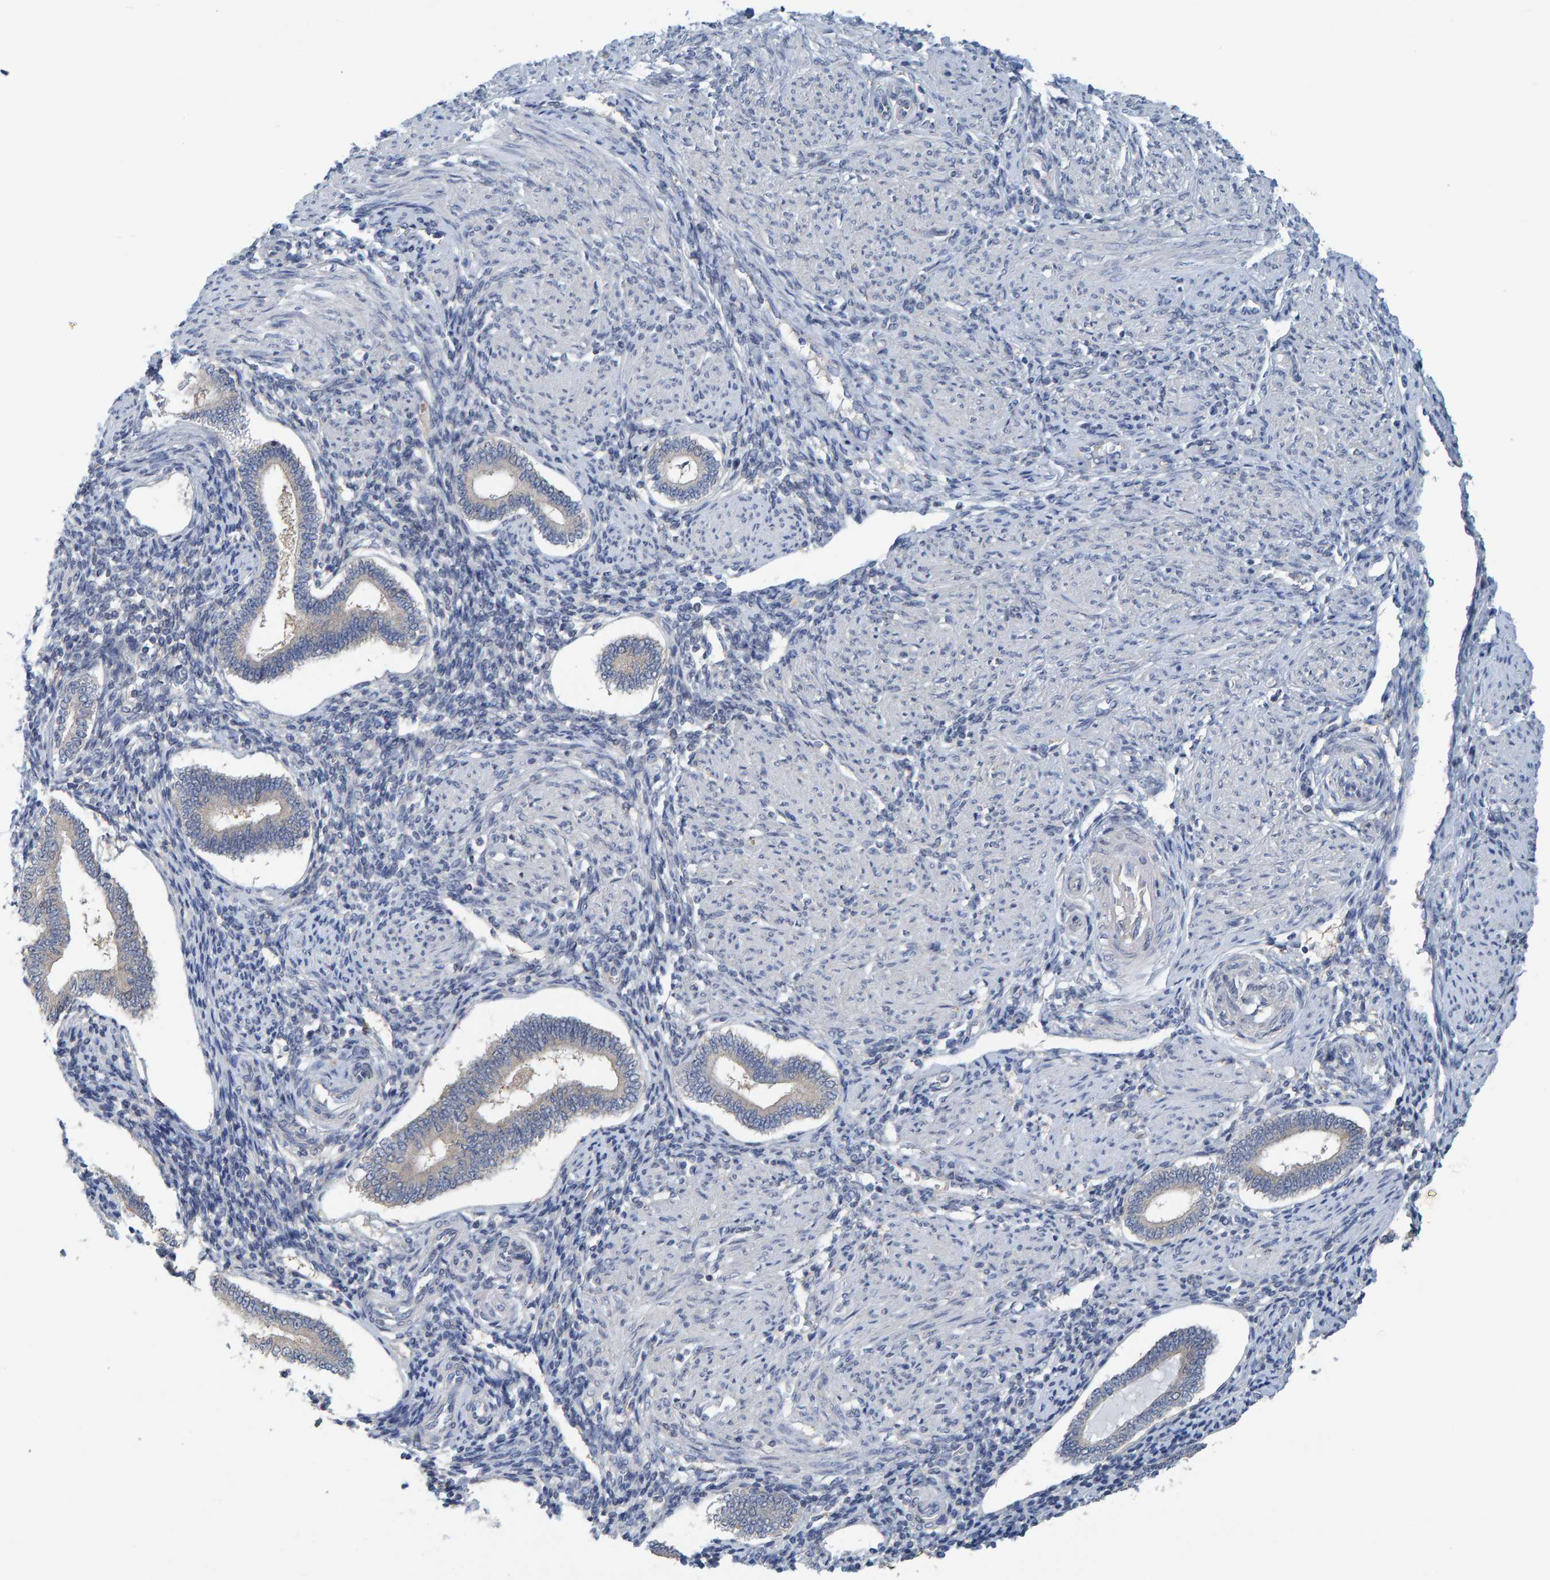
{"staining": {"intensity": "negative", "quantity": "none", "location": "none"}, "tissue": "endometrium", "cell_type": "Cells in endometrial stroma", "image_type": "normal", "snomed": [{"axis": "morphology", "description": "Normal tissue, NOS"}, {"axis": "topography", "description": "Endometrium"}], "caption": "Immunohistochemistry (IHC) of normal endometrium displays no staining in cells in endometrial stroma.", "gene": "ALAD", "patient": {"sex": "female", "age": 42}}